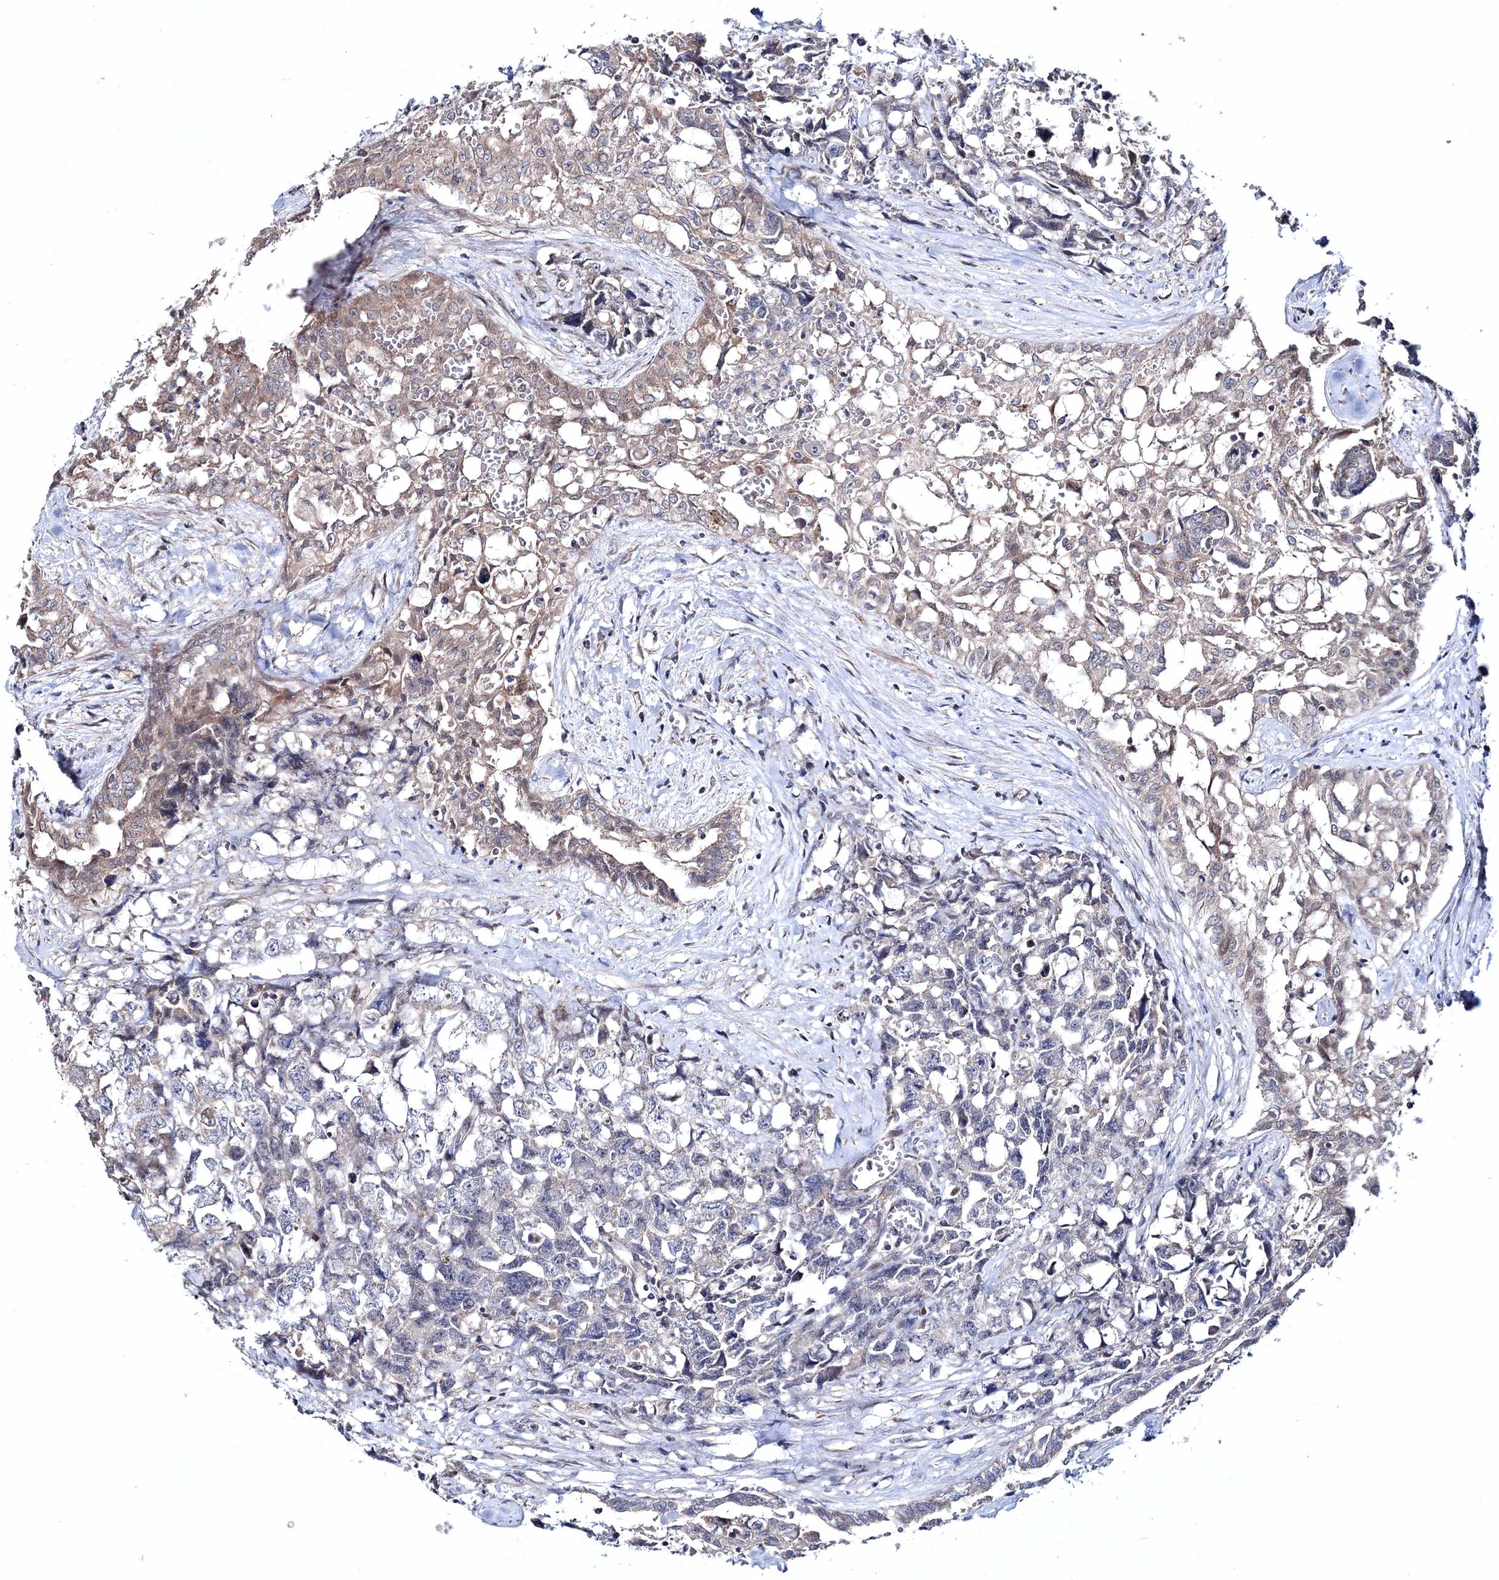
{"staining": {"intensity": "negative", "quantity": "none", "location": "none"}, "tissue": "testis cancer", "cell_type": "Tumor cells", "image_type": "cancer", "snomed": [{"axis": "morphology", "description": "Carcinoma, Embryonal, NOS"}, {"axis": "topography", "description": "Testis"}], "caption": "Immunohistochemistry micrograph of neoplastic tissue: embryonal carcinoma (testis) stained with DAB shows no significant protein positivity in tumor cells. (Immunohistochemistry, brightfield microscopy, high magnification).", "gene": "PPP2R2B", "patient": {"sex": "male", "age": 31}}